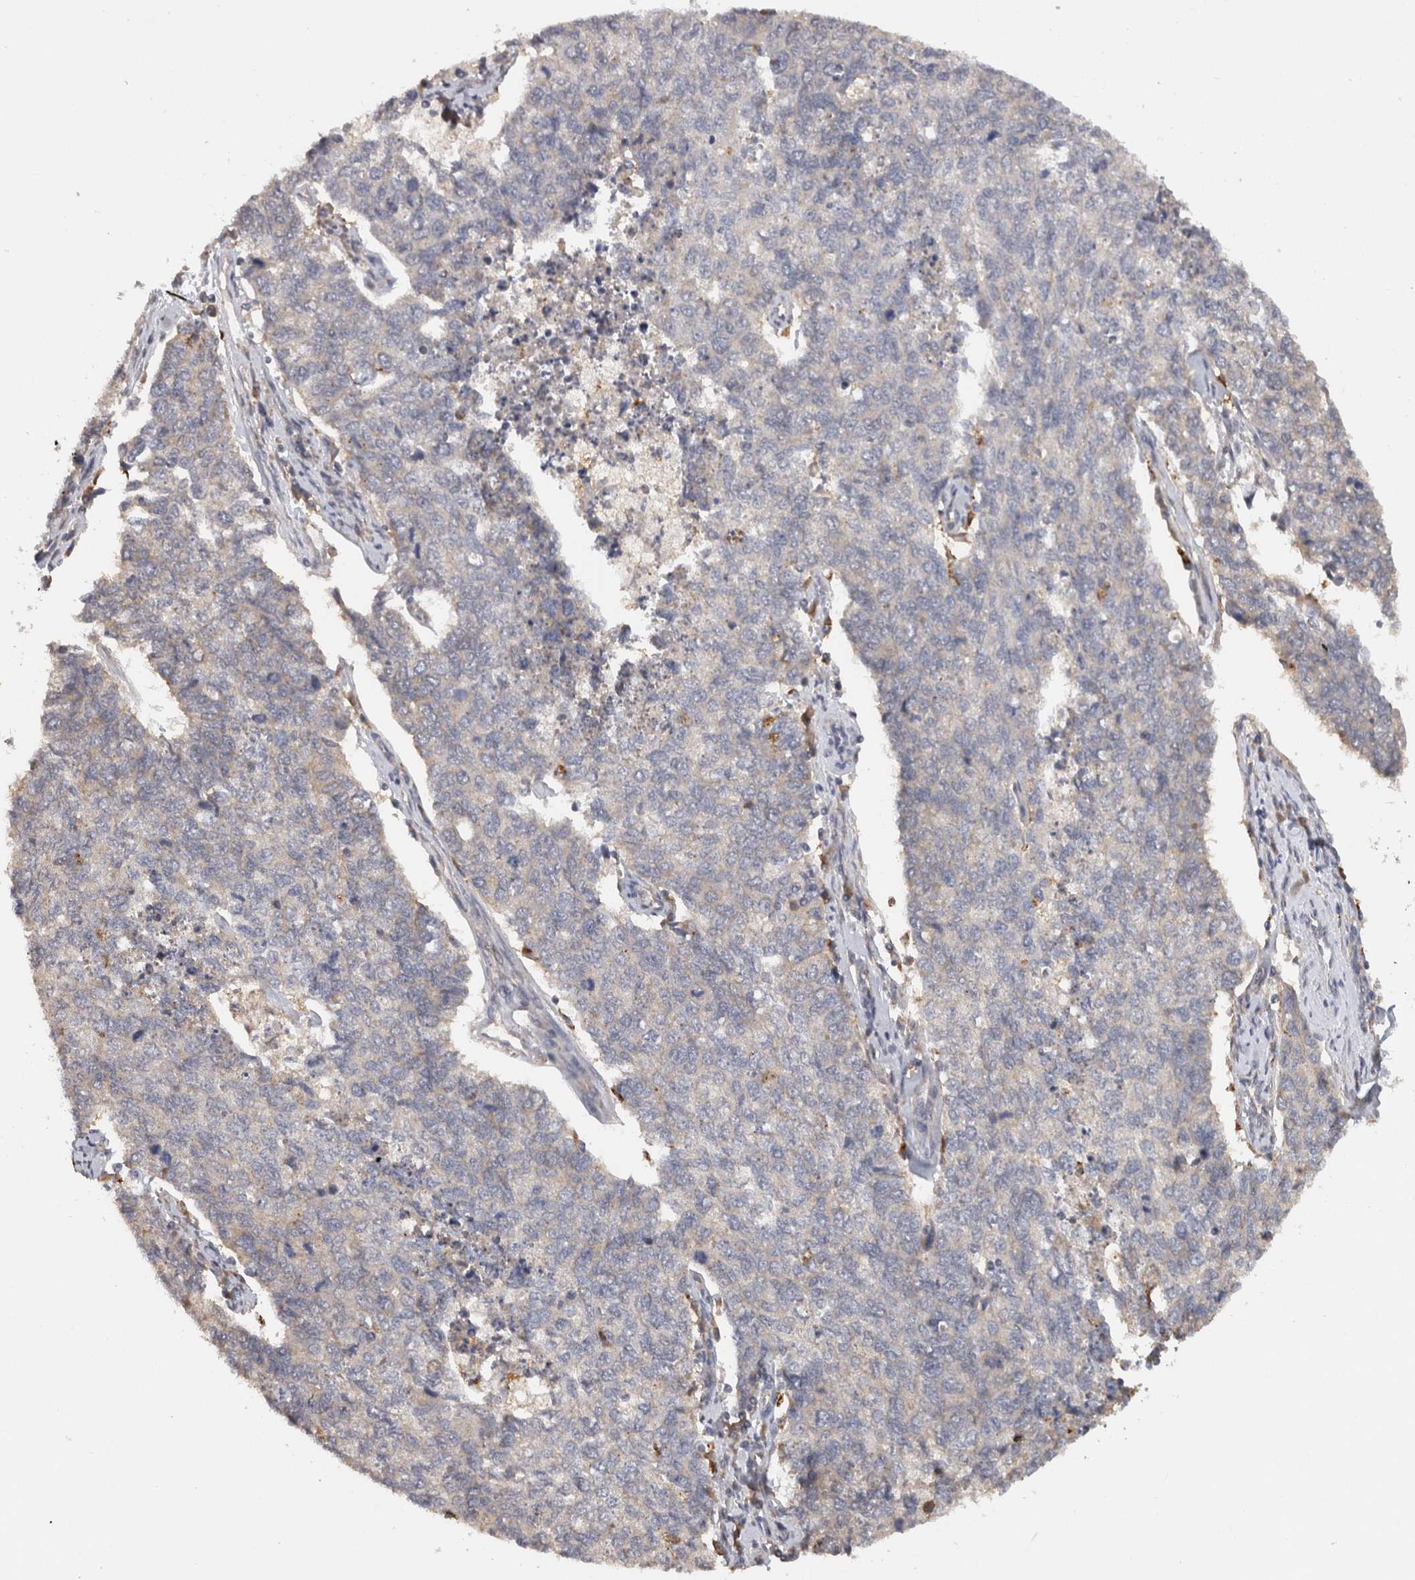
{"staining": {"intensity": "weak", "quantity": "25%-75%", "location": "cytoplasmic/membranous"}, "tissue": "cervical cancer", "cell_type": "Tumor cells", "image_type": "cancer", "snomed": [{"axis": "morphology", "description": "Squamous cell carcinoma, NOS"}, {"axis": "topography", "description": "Cervix"}], "caption": "A micrograph of cervical squamous cell carcinoma stained for a protein shows weak cytoplasmic/membranous brown staining in tumor cells. (DAB IHC, brown staining for protein, blue staining for nuclei).", "gene": "ACAT2", "patient": {"sex": "female", "age": 63}}